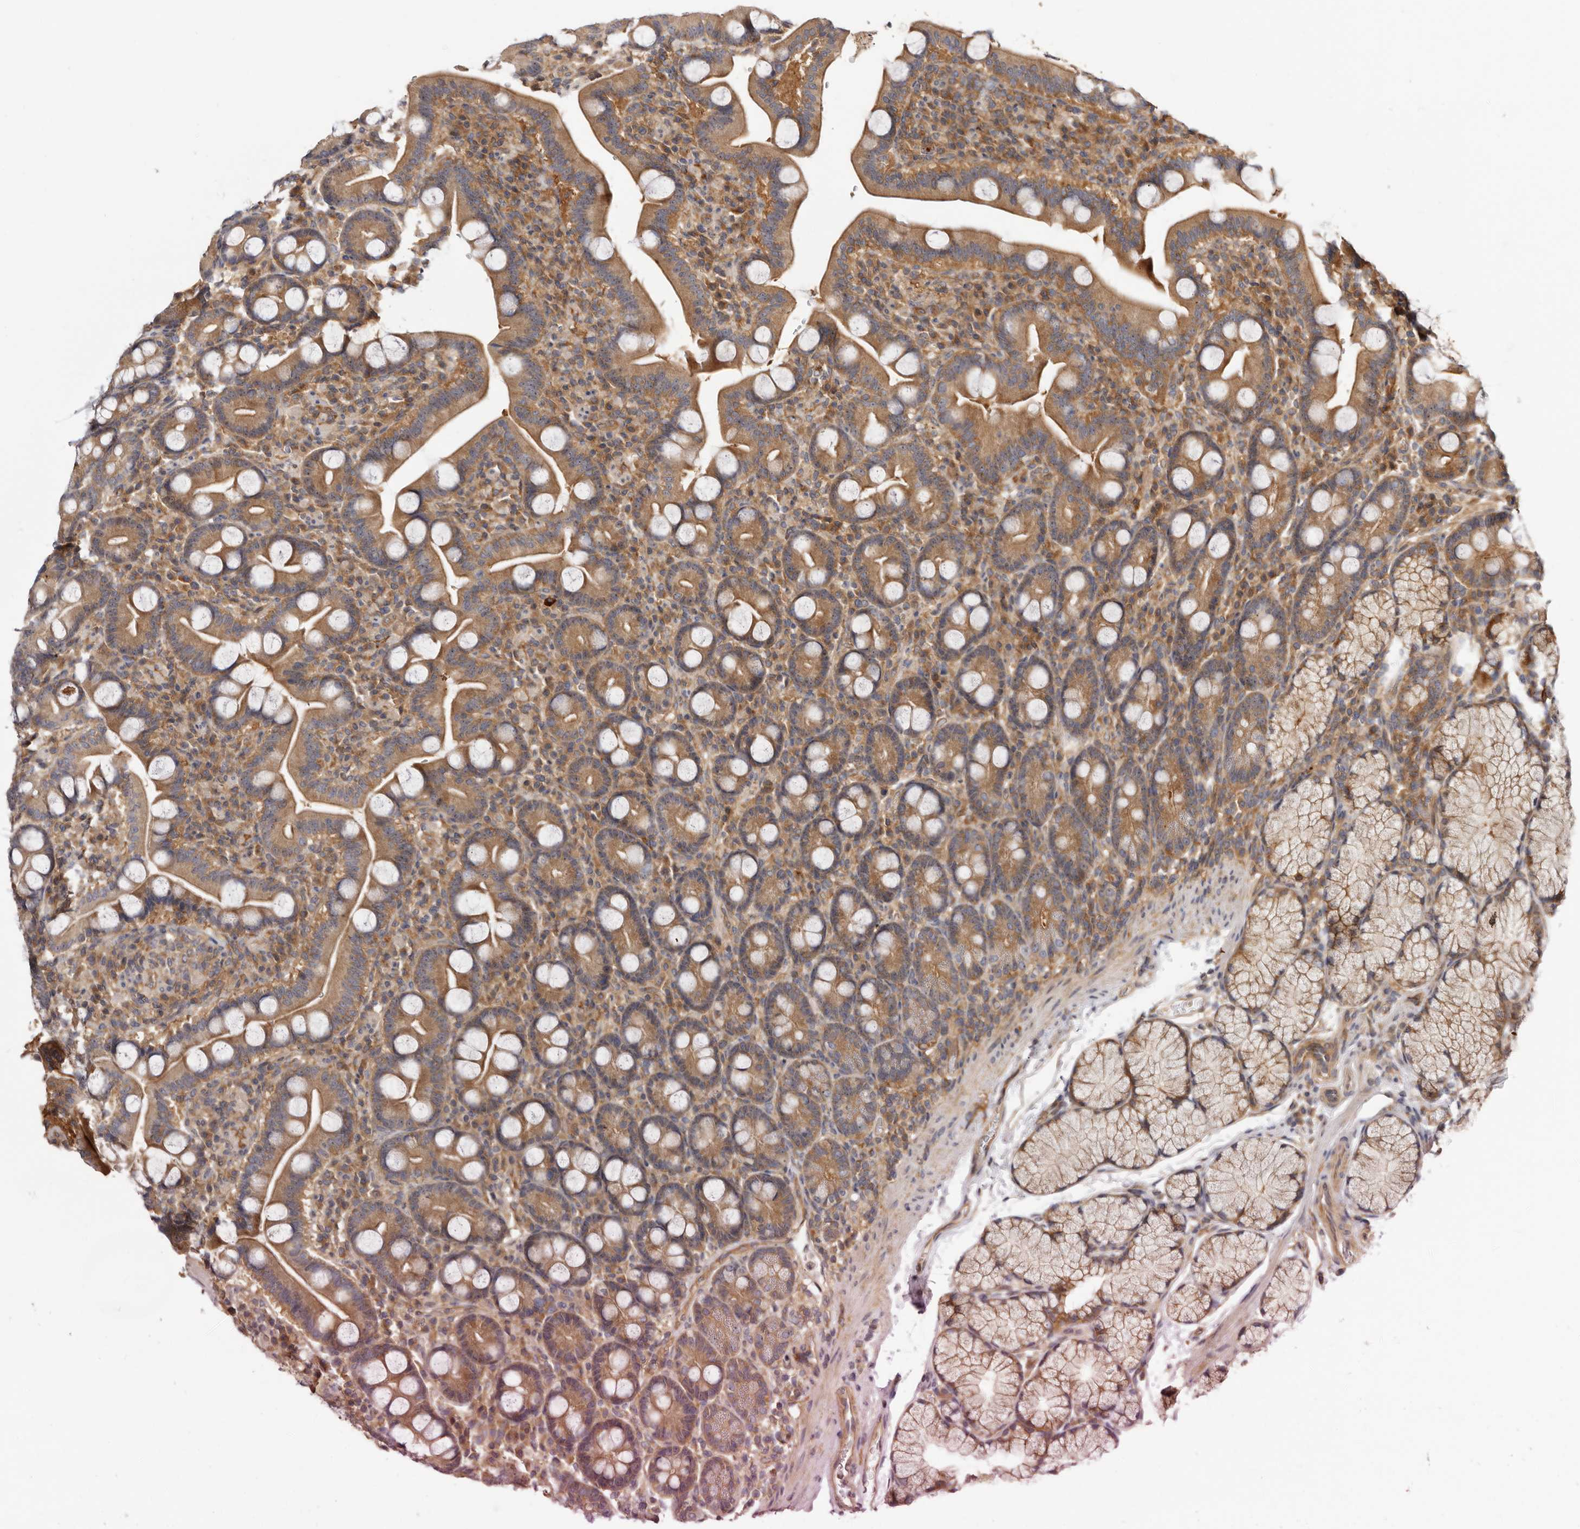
{"staining": {"intensity": "moderate", "quantity": ">75%", "location": "cytoplasmic/membranous"}, "tissue": "duodenum", "cell_type": "Glandular cells", "image_type": "normal", "snomed": [{"axis": "morphology", "description": "Normal tissue, NOS"}, {"axis": "topography", "description": "Duodenum"}], "caption": "Immunohistochemical staining of normal duodenum exhibits medium levels of moderate cytoplasmic/membranous staining in about >75% of glandular cells. (brown staining indicates protein expression, while blue staining denotes nuclei).", "gene": "PANK4", "patient": {"sex": "male", "age": 35}}